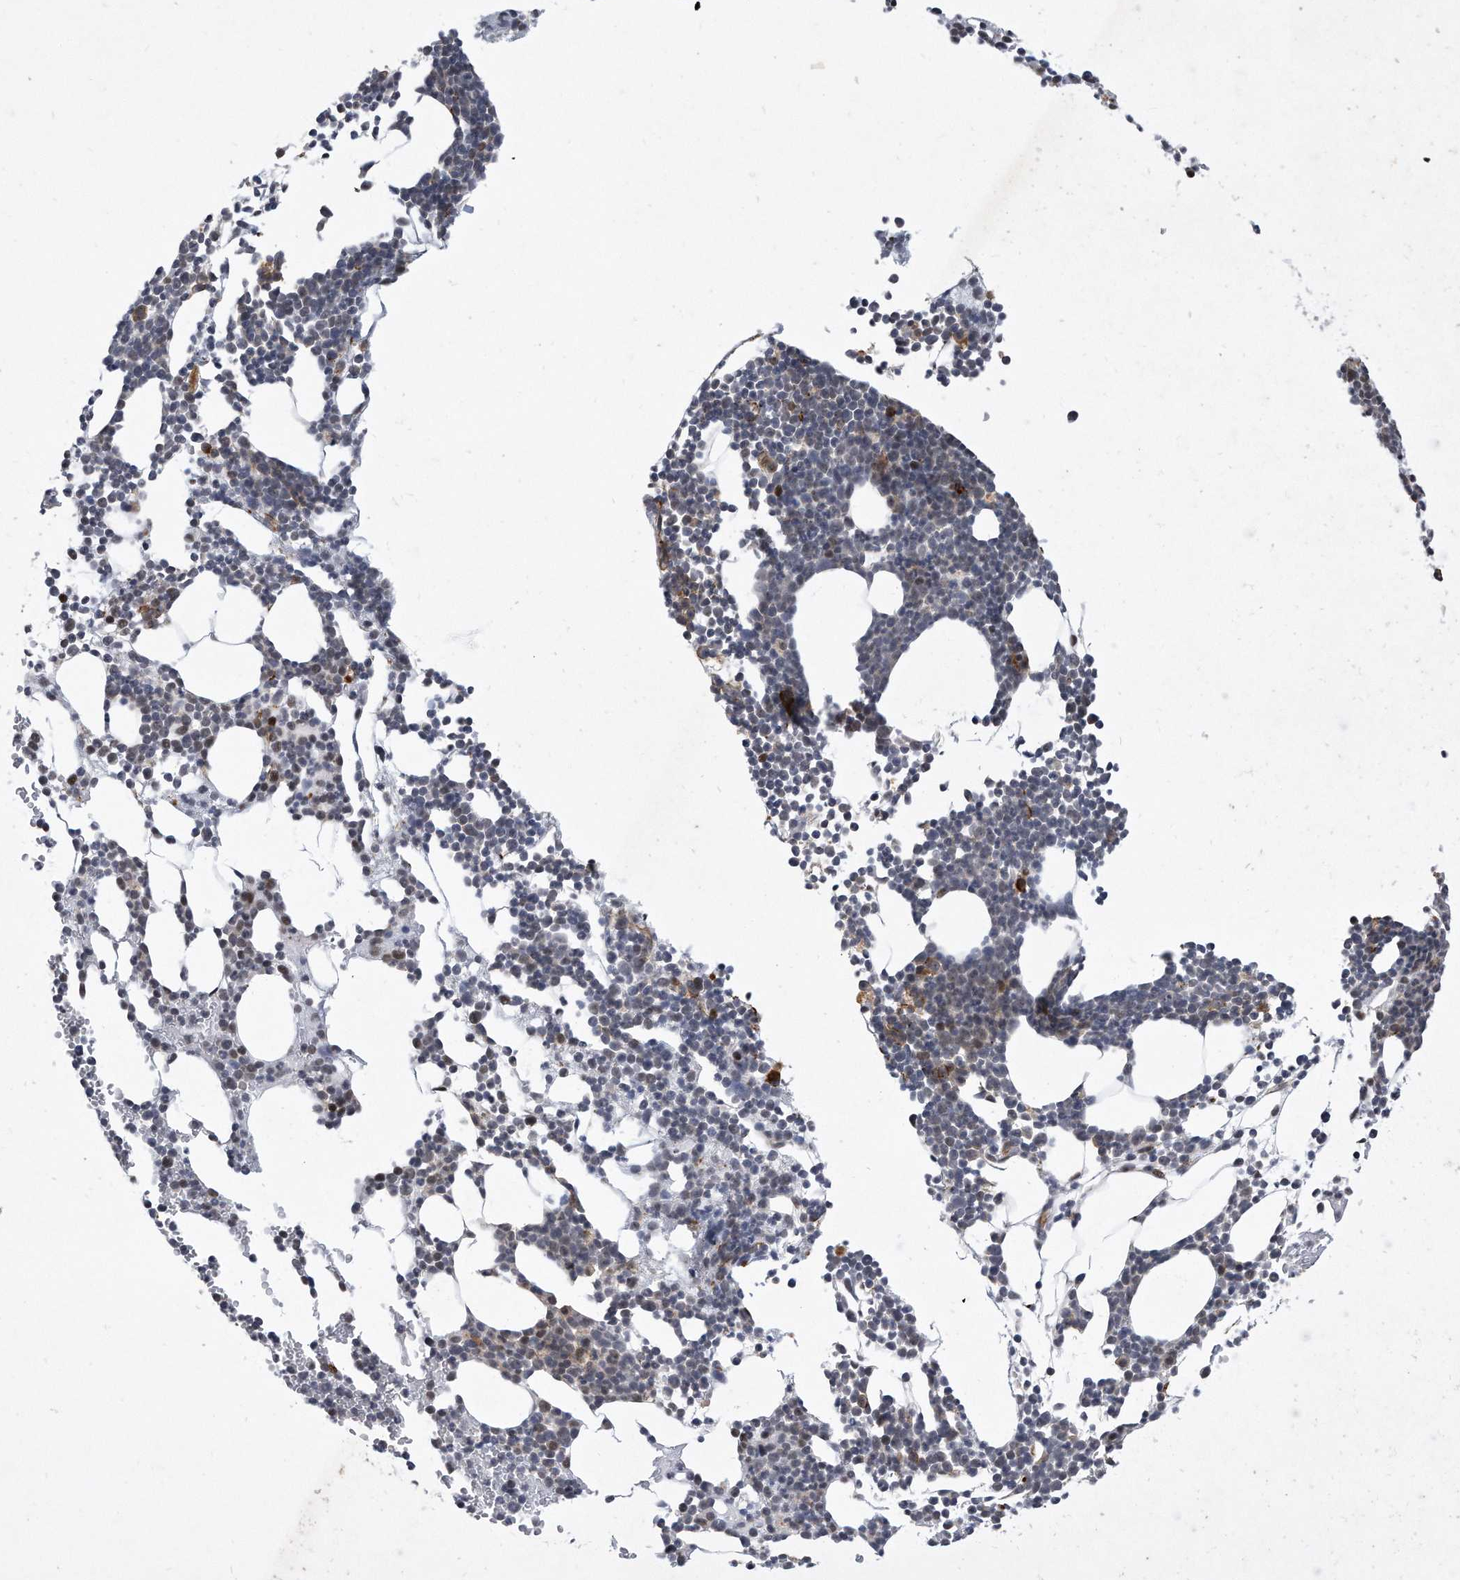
{"staining": {"intensity": "moderate", "quantity": "<25%", "location": "cytoplasmic/membranous"}, "tissue": "bone marrow", "cell_type": "Hematopoietic cells", "image_type": "normal", "snomed": [{"axis": "morphology", "description": "Normal tissue, NOS"}, {"axis": "topography", "description": "Bone marrow"}], "caption": "An IHC micrograph of benign tissue is shown. Protein staining in brown highlights moderate cytoplasmic/membranous positivity in bone marrow within hematopoietic cells.", "gene": "PGBD2", "patient": {"sex": "female", "age": 67}}